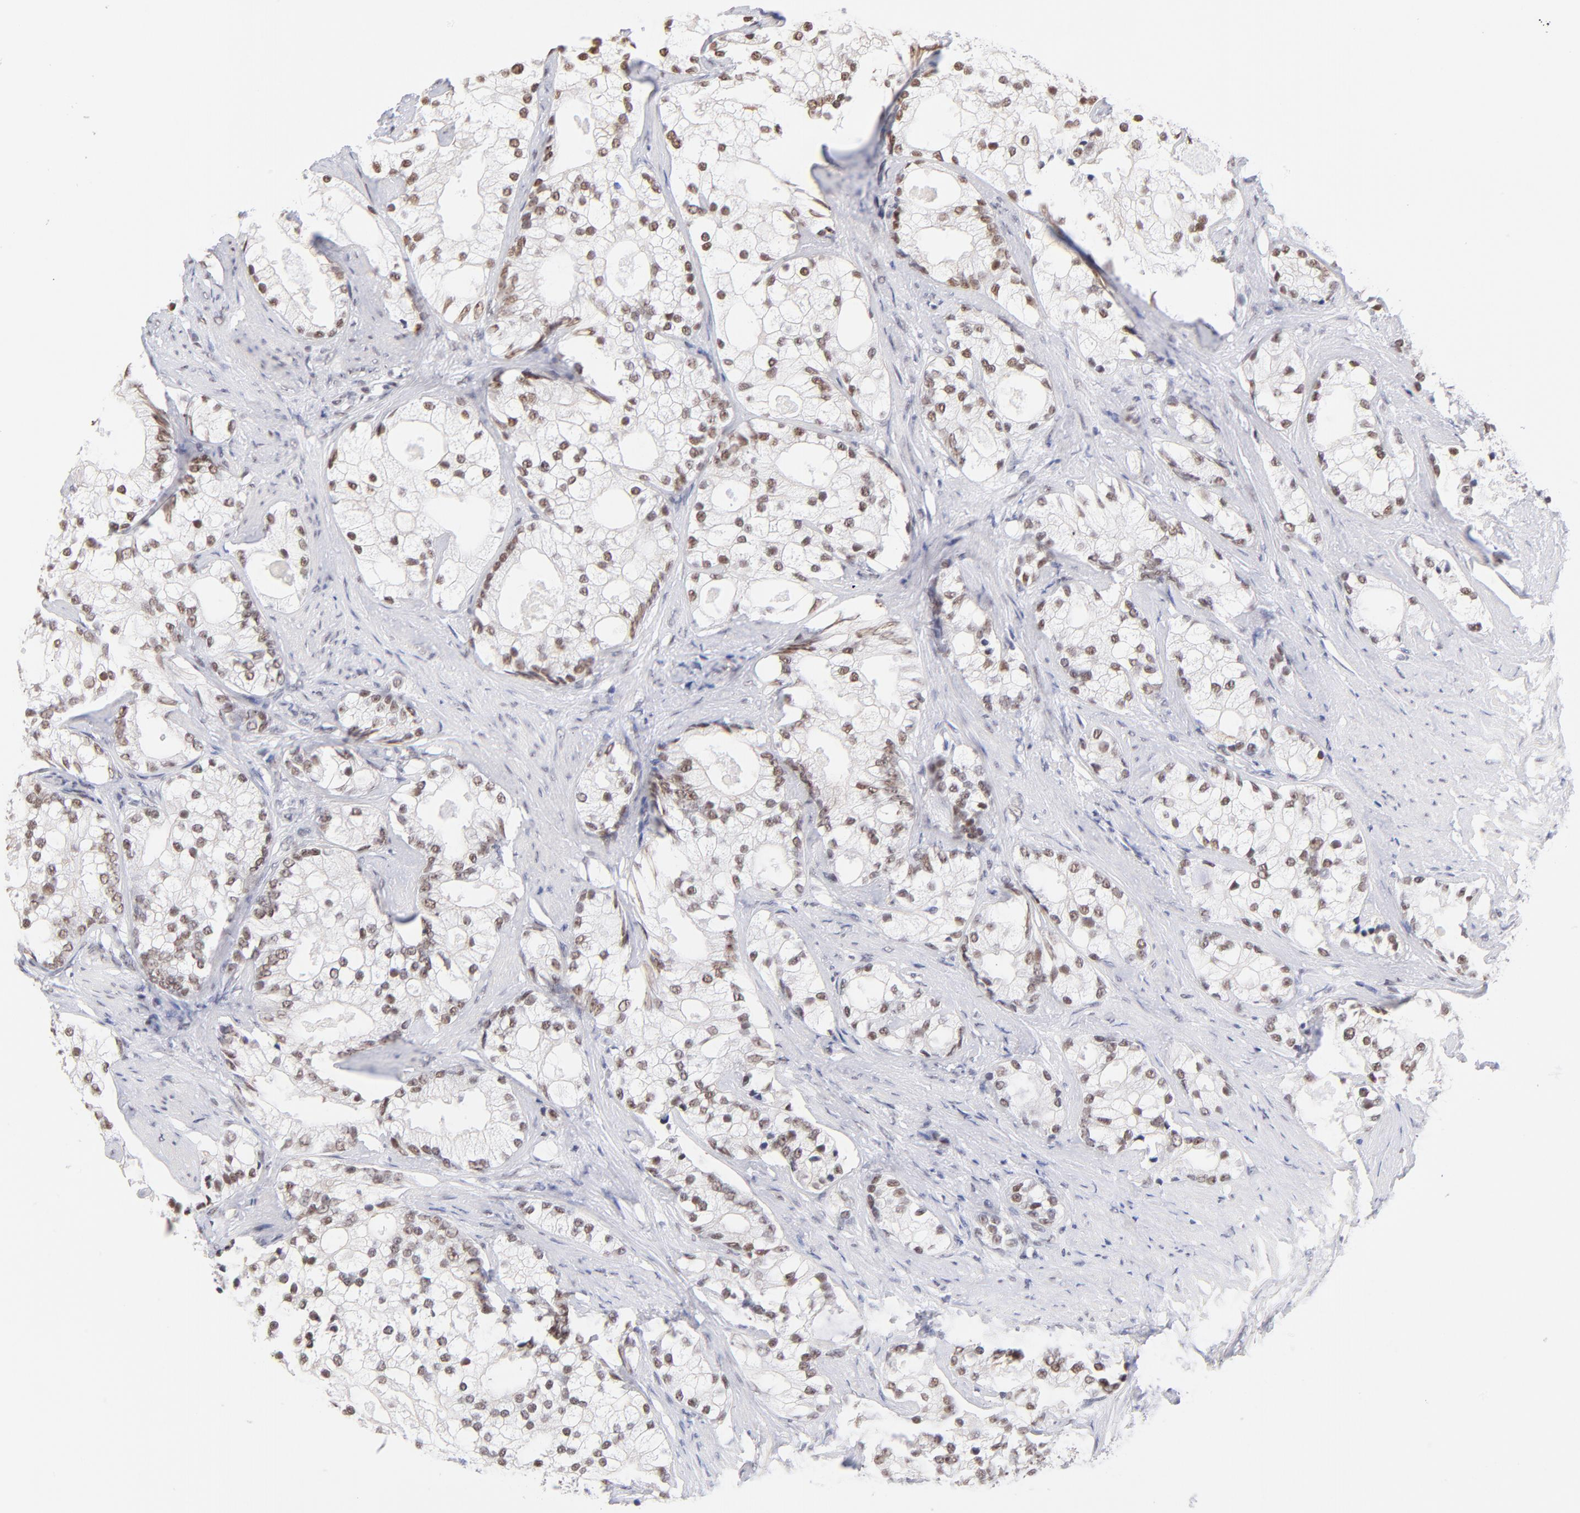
{"staining": {"intensity": "moderate", "quantity": ">75%", "location": "nuclear"}, "tissue": "prostate cancer", "cell_type": "Tumor cells", "image_type": "cancer", "snomed": [{"axis": "morphology", "description": "Adenocarcinoma, Low grade"}, {"axis": "topography", "description": "Prostate"}], "caption": "Protein staining by immunohistochemistry (IHC) exhibits moderate nuclear positivity in approximately >75% of tumor cells in low-grade adenocarcinoma (prostate). (IHC, brightfield microscopy, high magnification).", "gene": "ZNF74", "patient": {"sex": "male", "age": 58}}